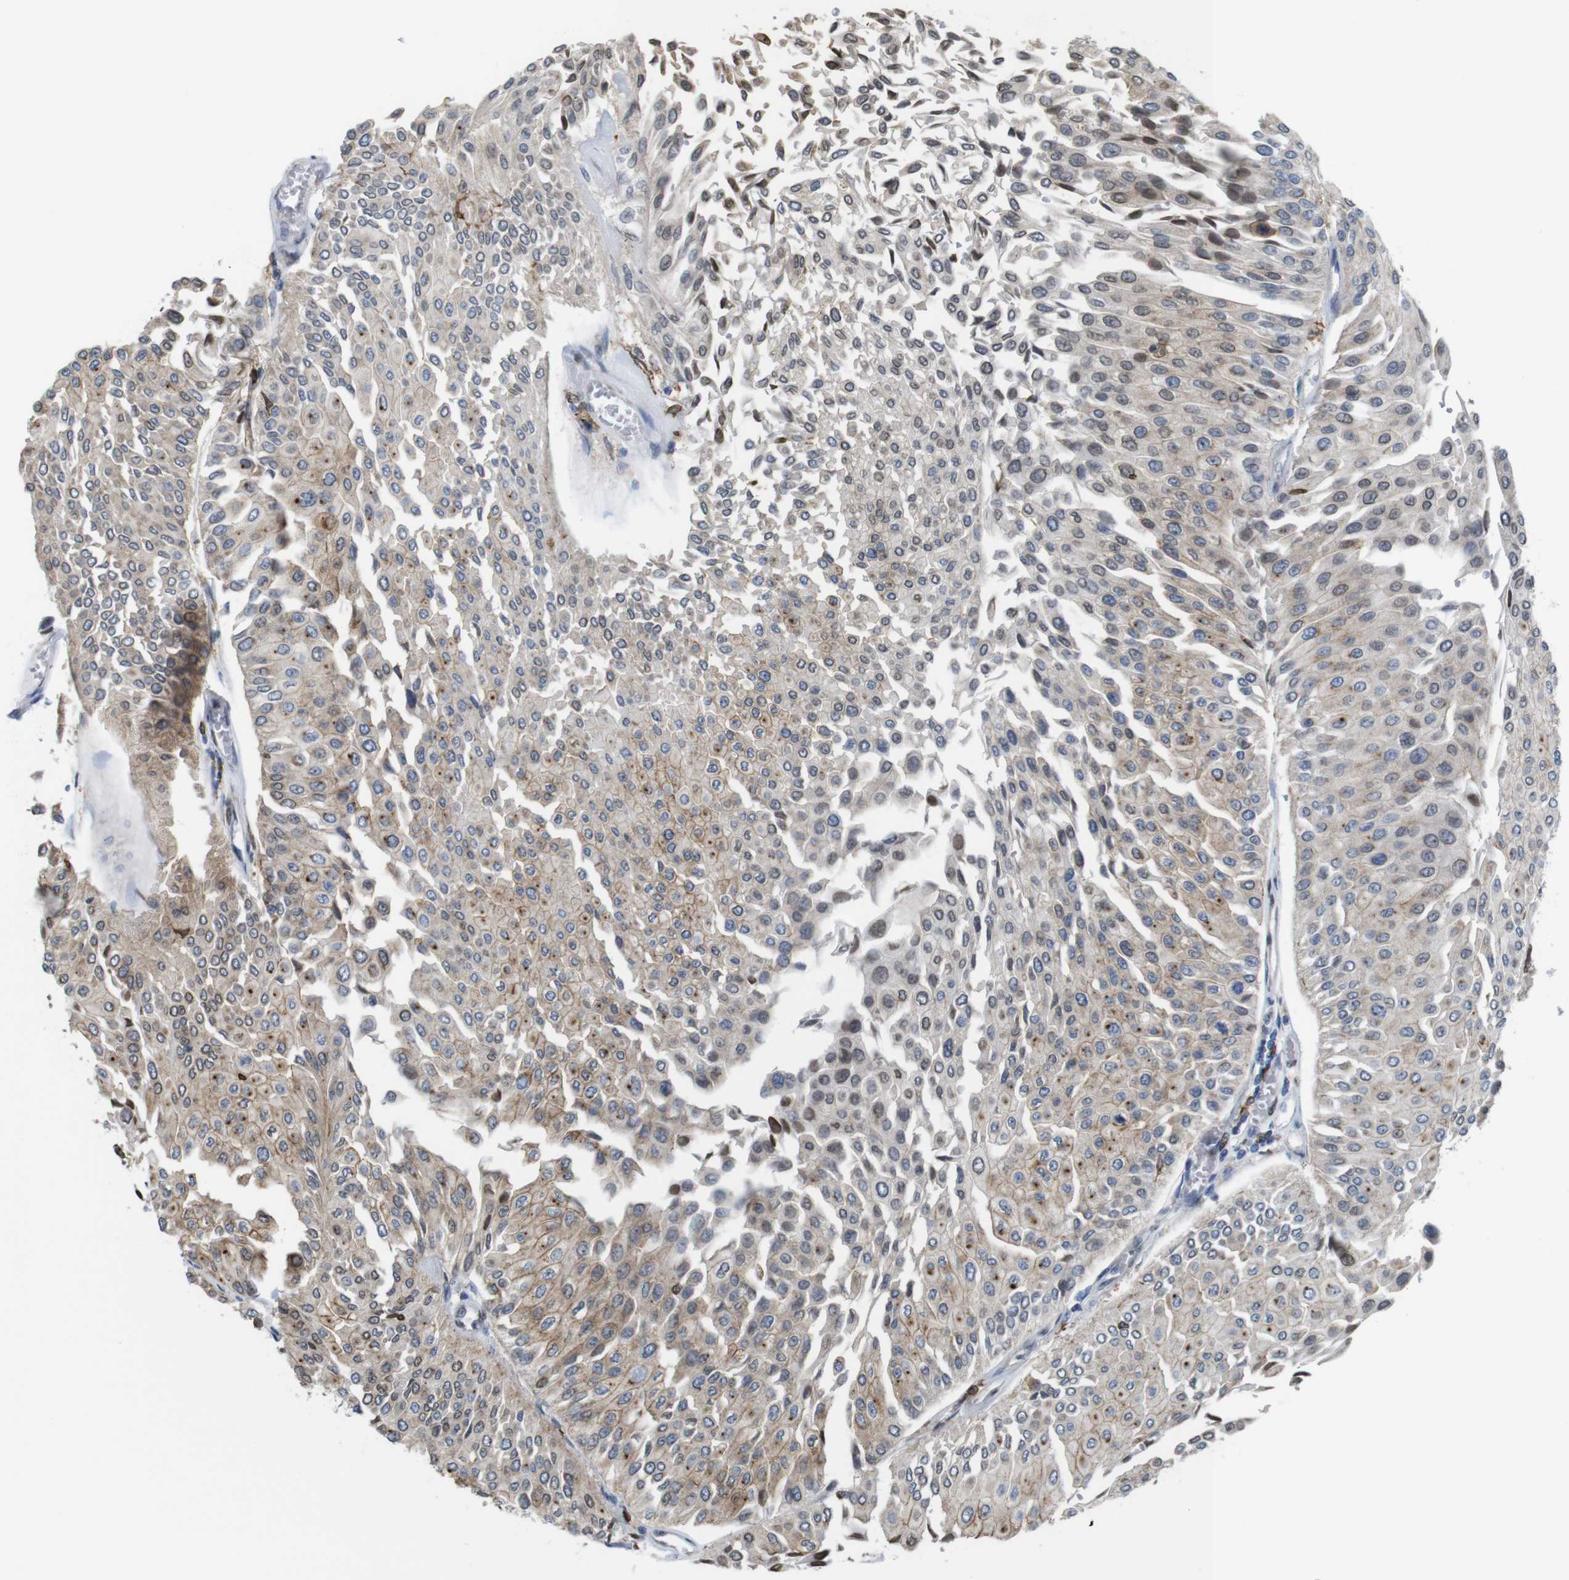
{"staining": {"intensity": "moderate", "quantity": ">75%", "location": "cytoplasmic/membranous,nuclear"}, "tissue": "urothelial cancer", "cell_type": "Tumor cells", "image_type": "cancer", "snomed": [{"axis": "morphology", "description": "Urothelial carcinoma, Low grade"}, {"axis": "topography", "description": "Urinary bladder"}], "caption": "Immunohistochemistry (IHC) of human urothelial cancer displays medium levels of moderate cytoplasmic/membranous and nuclear positivity in about >75% of tumor cells. (brown staining indicates protein expression, while blue staining denotes nuclei).", "gene": "PNMA8A", "patient": {"sex": "male", "age": 67}}